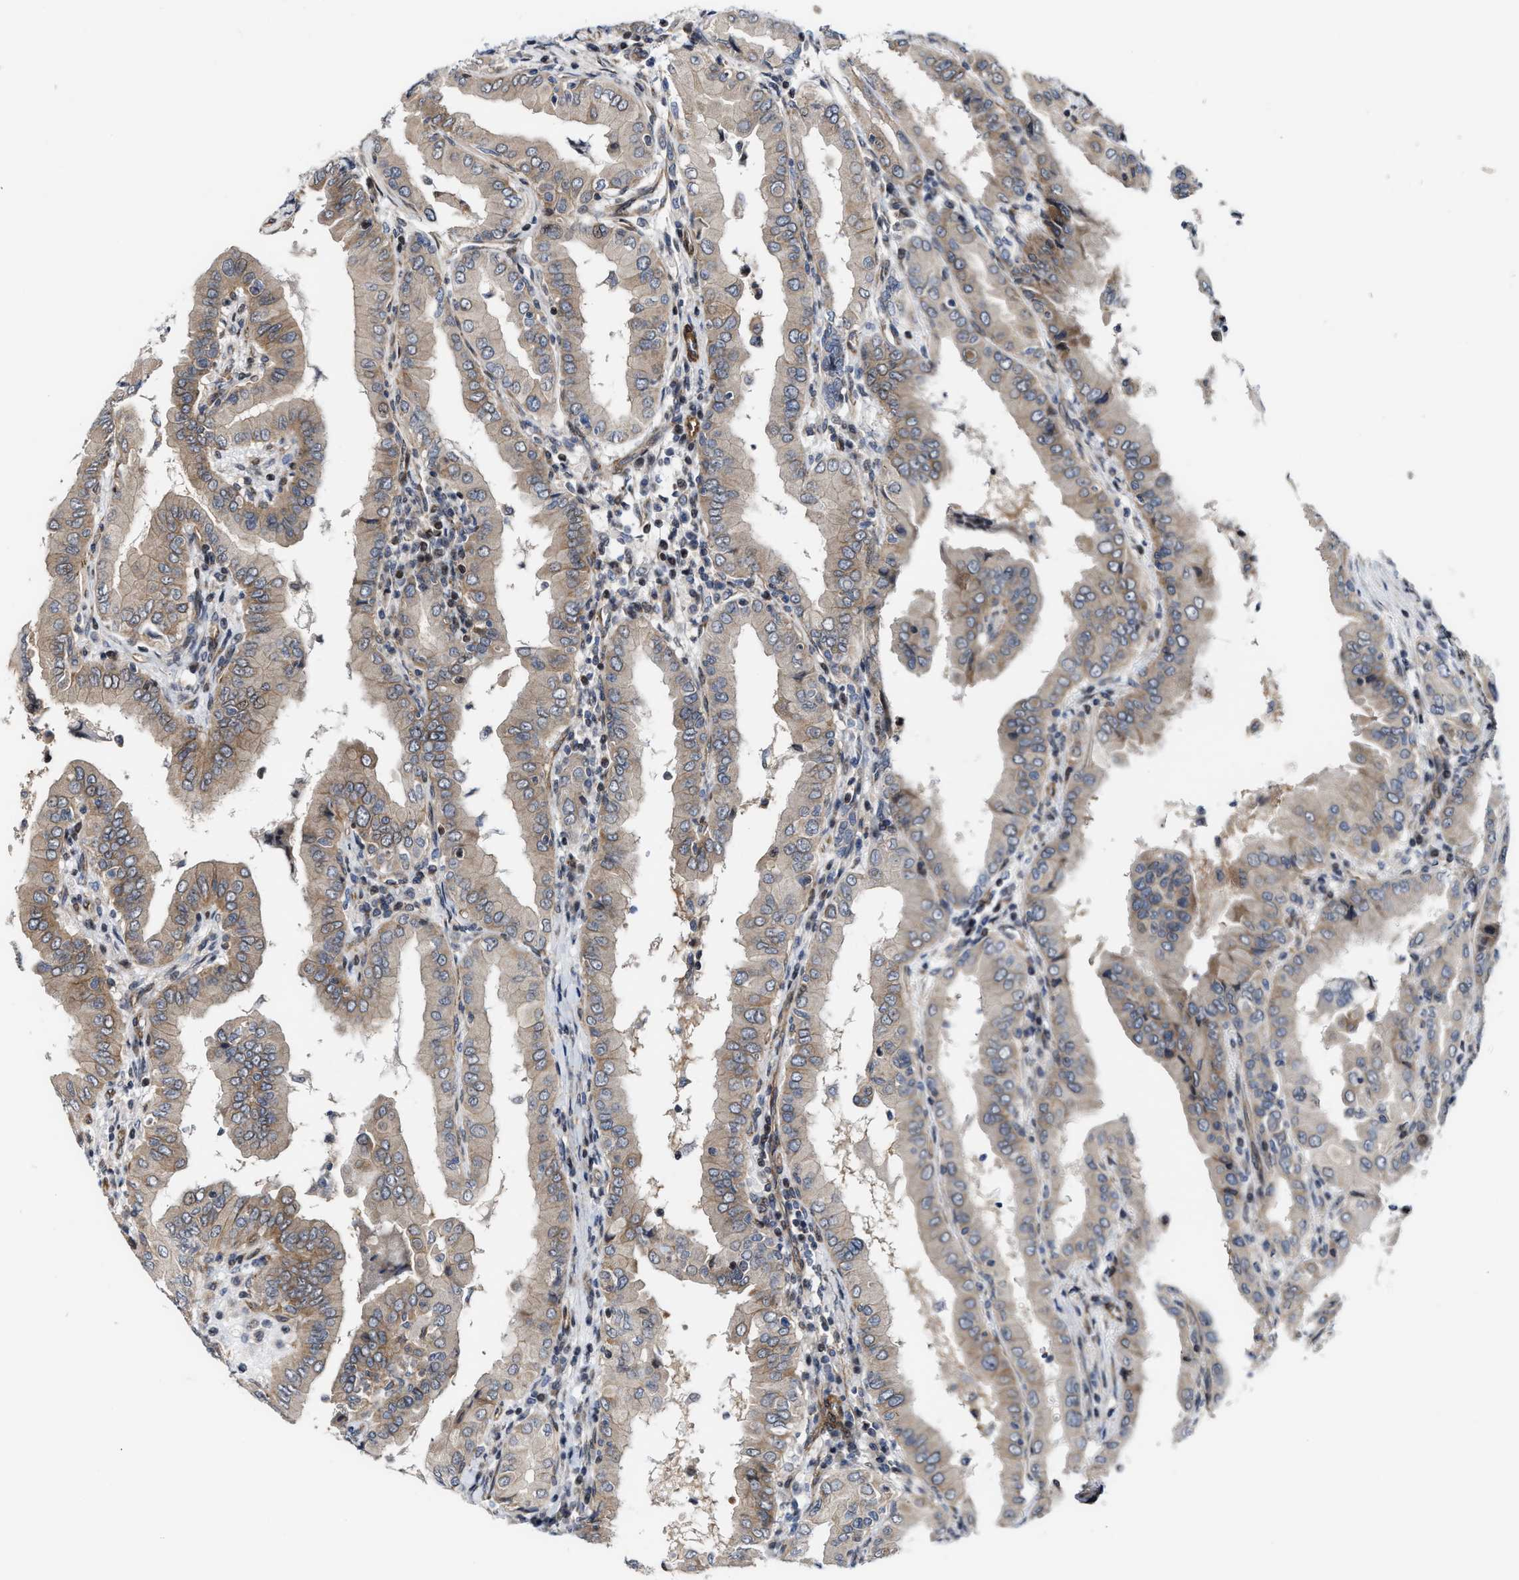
{"staining": {"intensity": "weak", "quantity": ">75%", "location": "cytoplasmic/membranous"}, "tissue": "thyroid cancer", "cell_type": "Tumor cells", "image_type": "cancer", "snomed": [{"axis": "morphology", "description": "Papillary adenocarcinoma, NOS"}, {"axis": "topography", "description": "Thyroid gland"}], "caption": "Immunohistochemical staining of thyroid cancer shows low levels of weak cytoplasmic/membranous protein positivity in about >75% of tumor cells.", "gene": "TGFB1I1", "patient": {"sex": "male", "age": 33}}